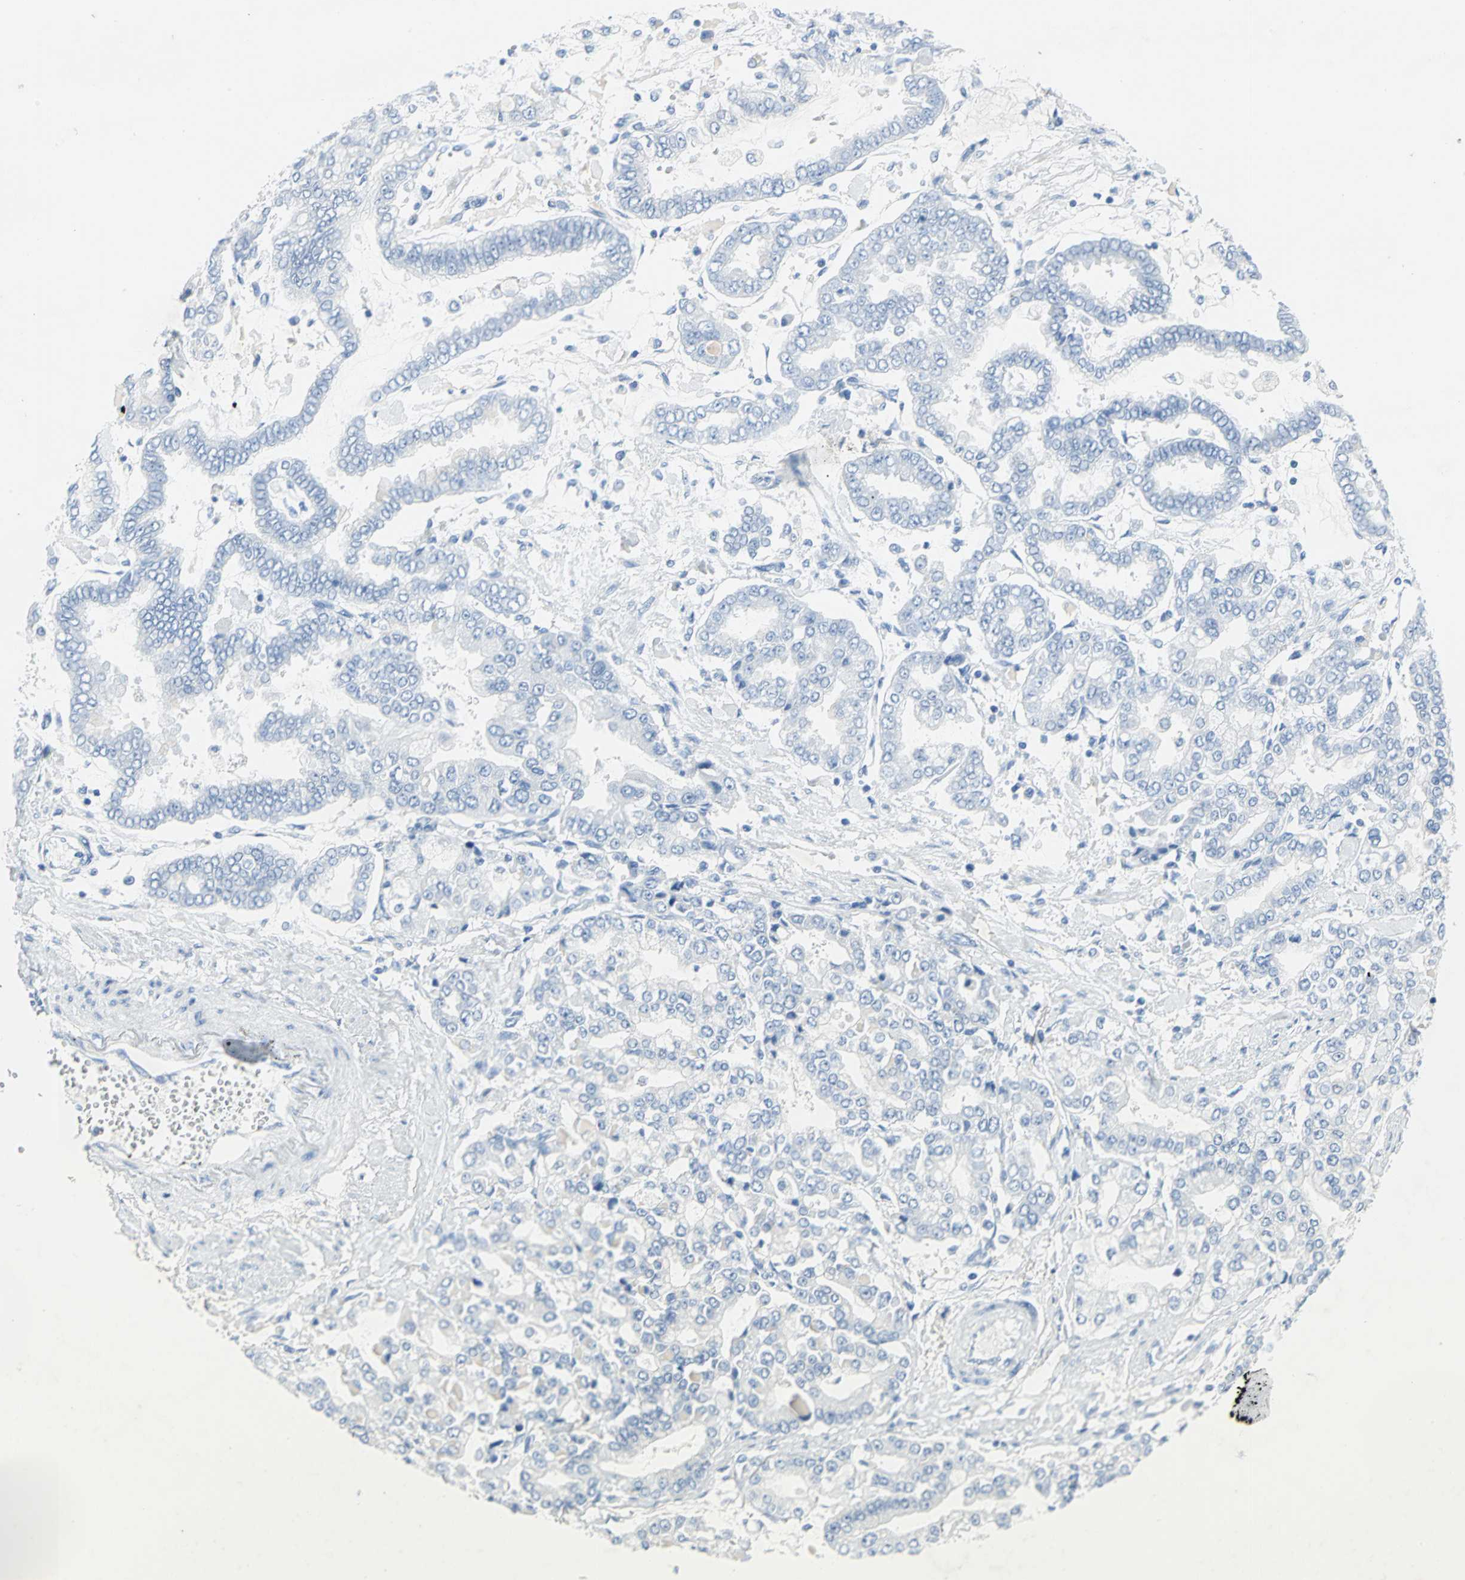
{"staining": {"intensity": "negative", "quantity": "none", "location": "none"}, "tissue": "stomach cancer", "cell_type": "Tumor cells", "image_type": "cancer", "snomed": [{"axis": "morphology", "description": "Normal tissue, NOS"}, {"axis": "morphology", "description": "Adenocarcinoma, NOS"}, {"axis": "topography", "description": "Stomach, upper"}, {"axis": "topography", "description": "Stomach"}], "caption": "The image shows no staining of tumor cells in stomach cancer.", "gene": "SFN", "patient": {"sex": "male", "age": 76}}